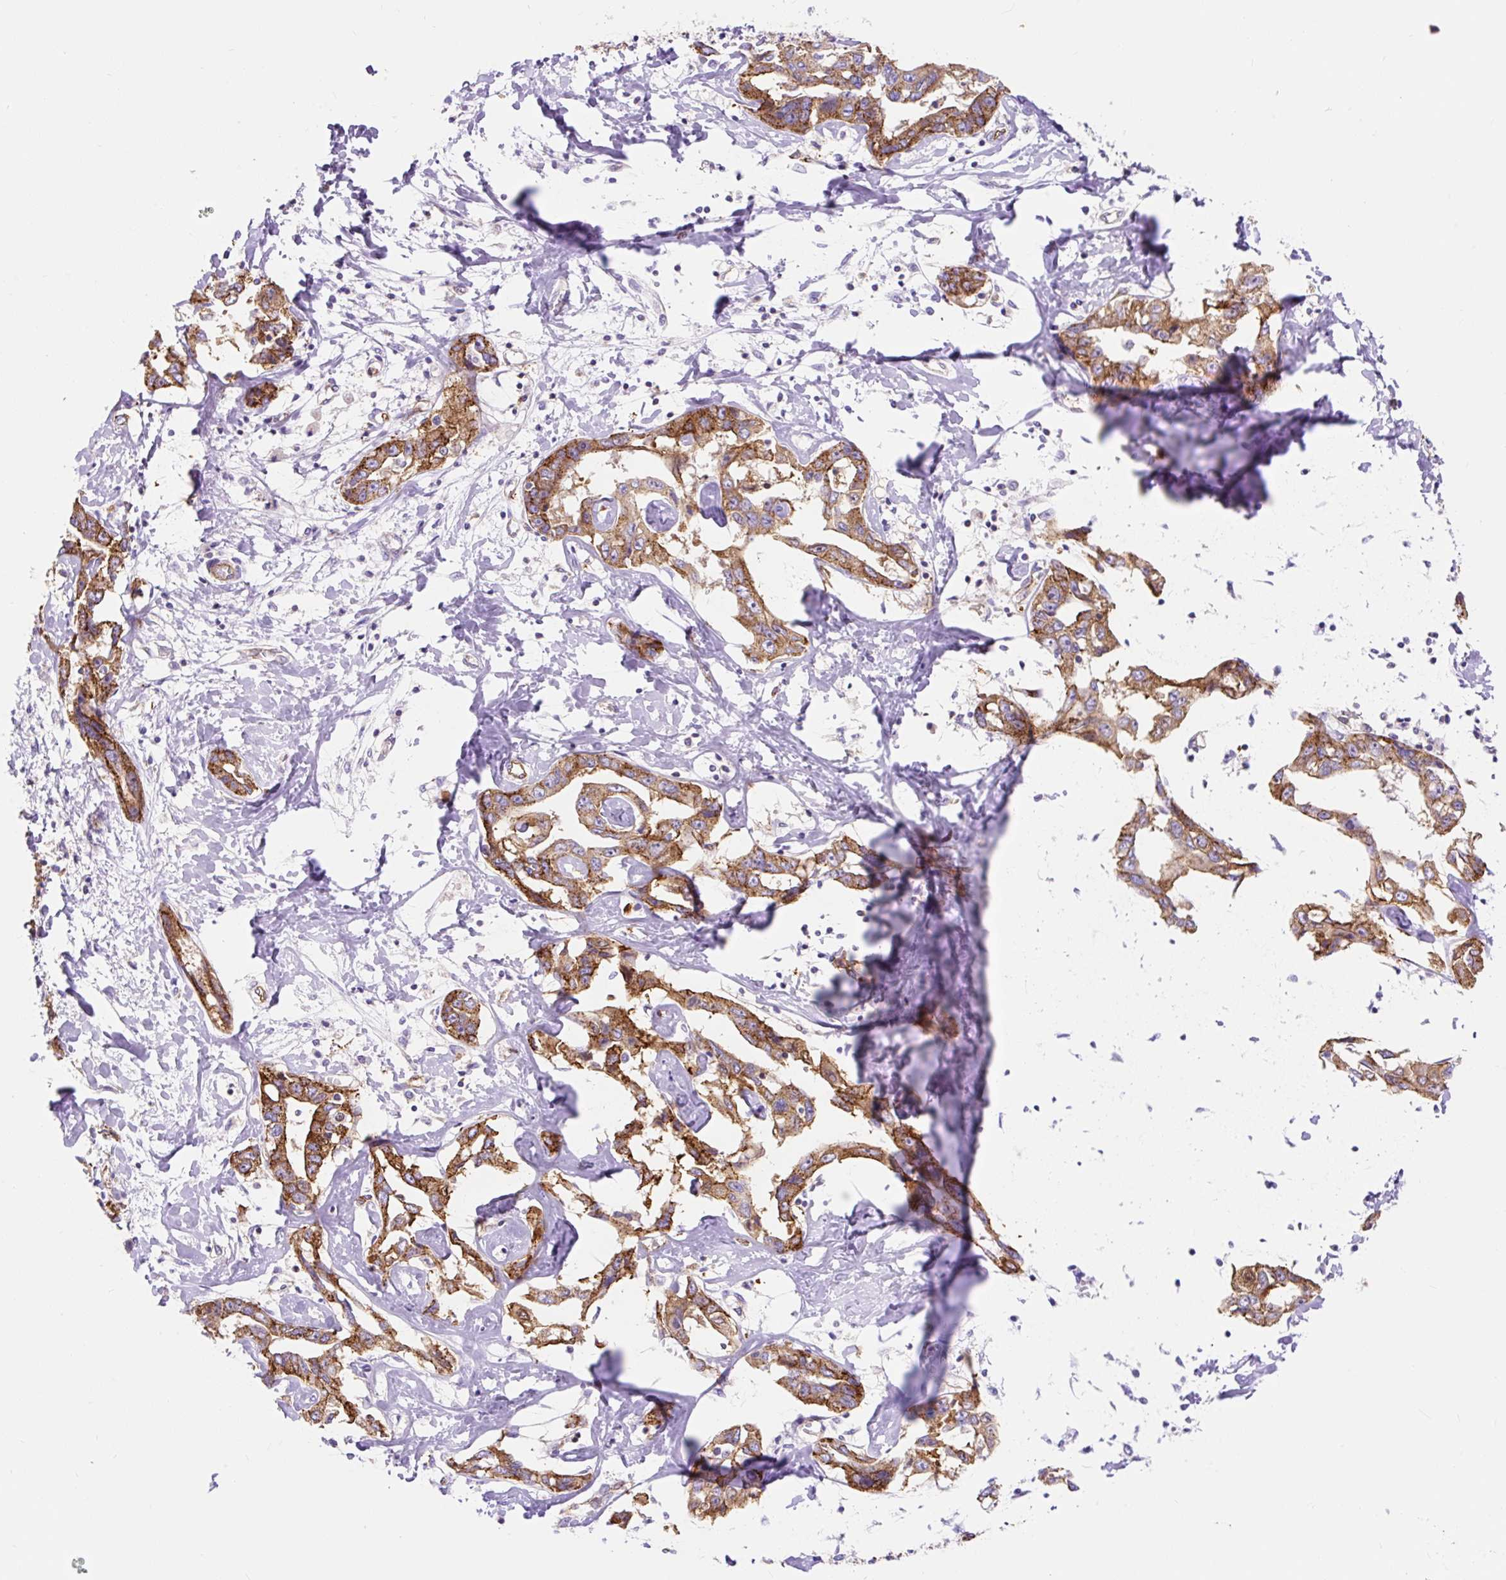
{"staining": {"intensity": "strong", "quantity": ">75%", "location": "cytoplasmic/membranous"}, "tissue": "liver cancer", "cell_type": "Tumor cells", "image_type": "cancer", "snomed": [{"axis": "morphology", "description": "Cholangiocarcinoma"}, {"axis": "topography", "description": "Liver"}], "caption": "Immunohistochemical staining of liver cancer displays strong cytoplasmic/membranous protein expression in approximately >75% of tumor cells.", "gene": "HIP1R", "patient": {"sex": "male", "age": 59}}